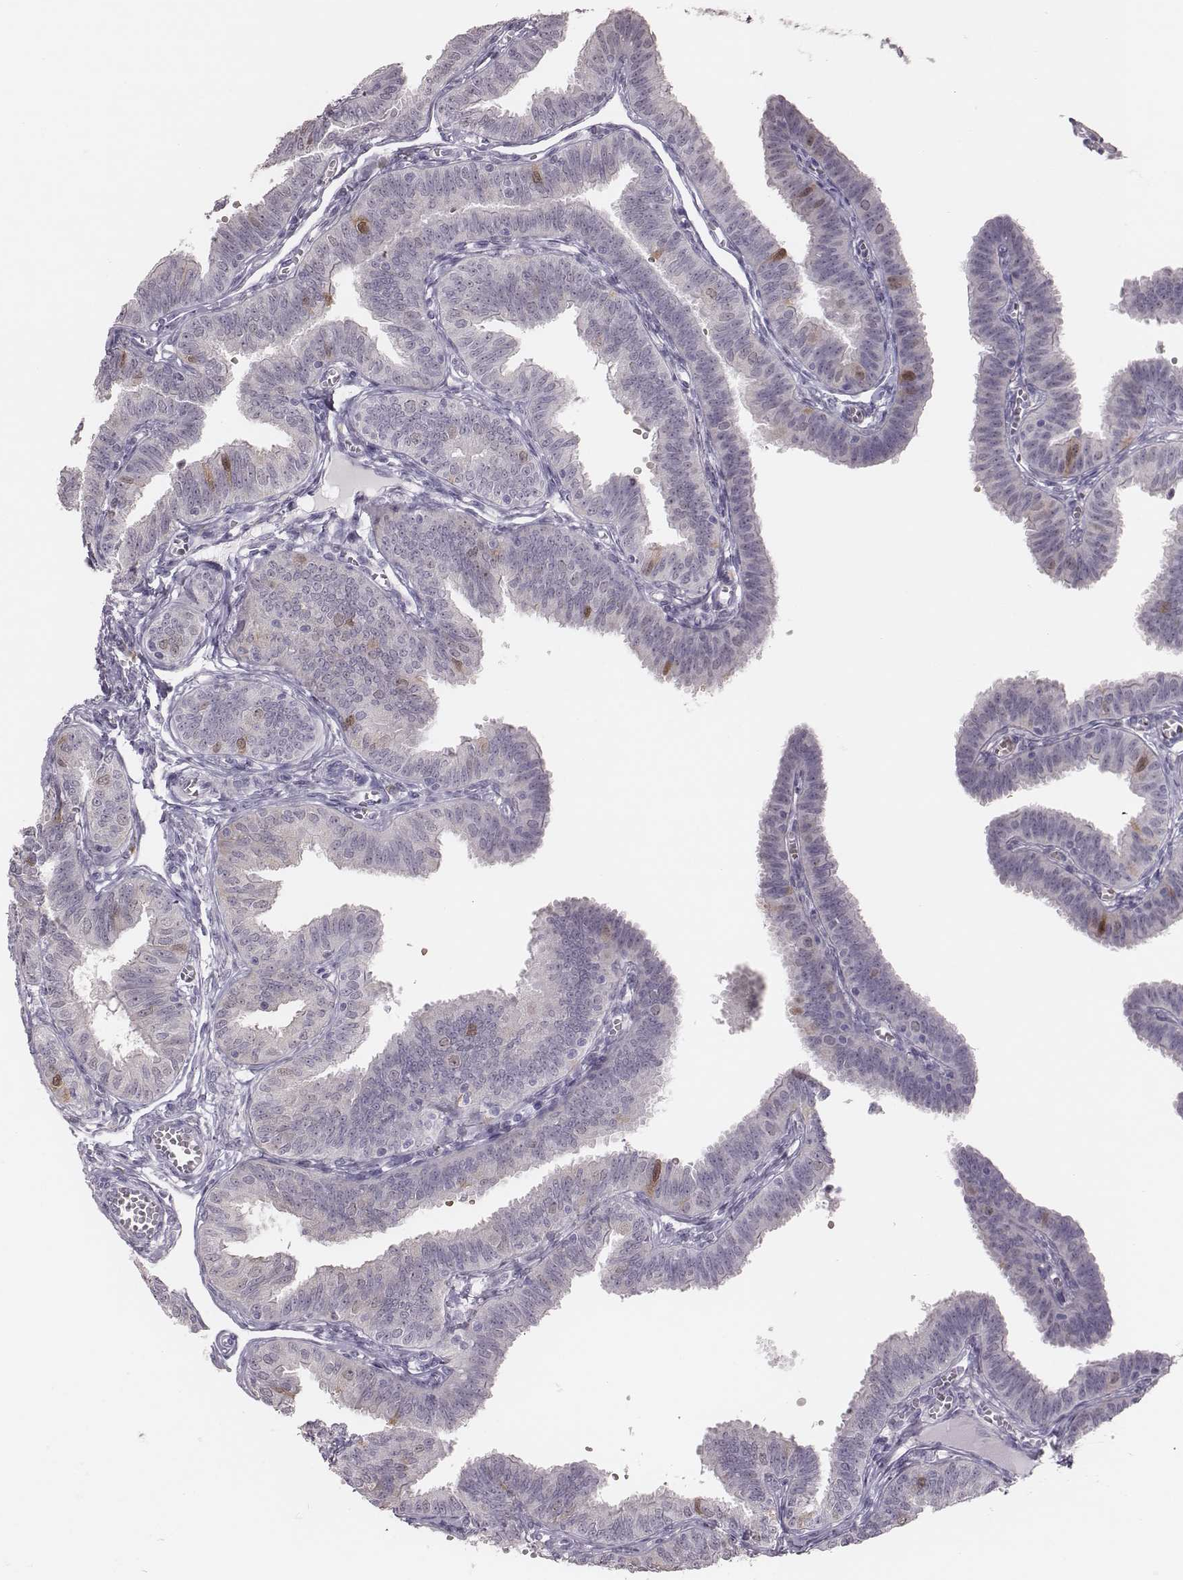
{"staining": {"intensity": "moderate", "quantity": "<25%", "location": "cytoplasmic/membranous,nuclear"}, "tissue": "fallopian tube", "cell_type": "Glandular cells", "image_type": "normal", "snomed": [{"axis": "morphology", "description": "Normal tissue, NOS"}, {"axis": "topography", "description": "Fallopian tube"}], "caption": "Brown immunohistochemical staining in benign human fallopian tube reveals moderate cytoplasmic/membranous,nuclear staining in about <25% of glandular cells. The staining was performed using DAB, with brown indicating positive protein expression. Nuclei are stained blue with hematoxylin.", "gene": "PBK", "patient": {"sex": "female", "age": 25}}